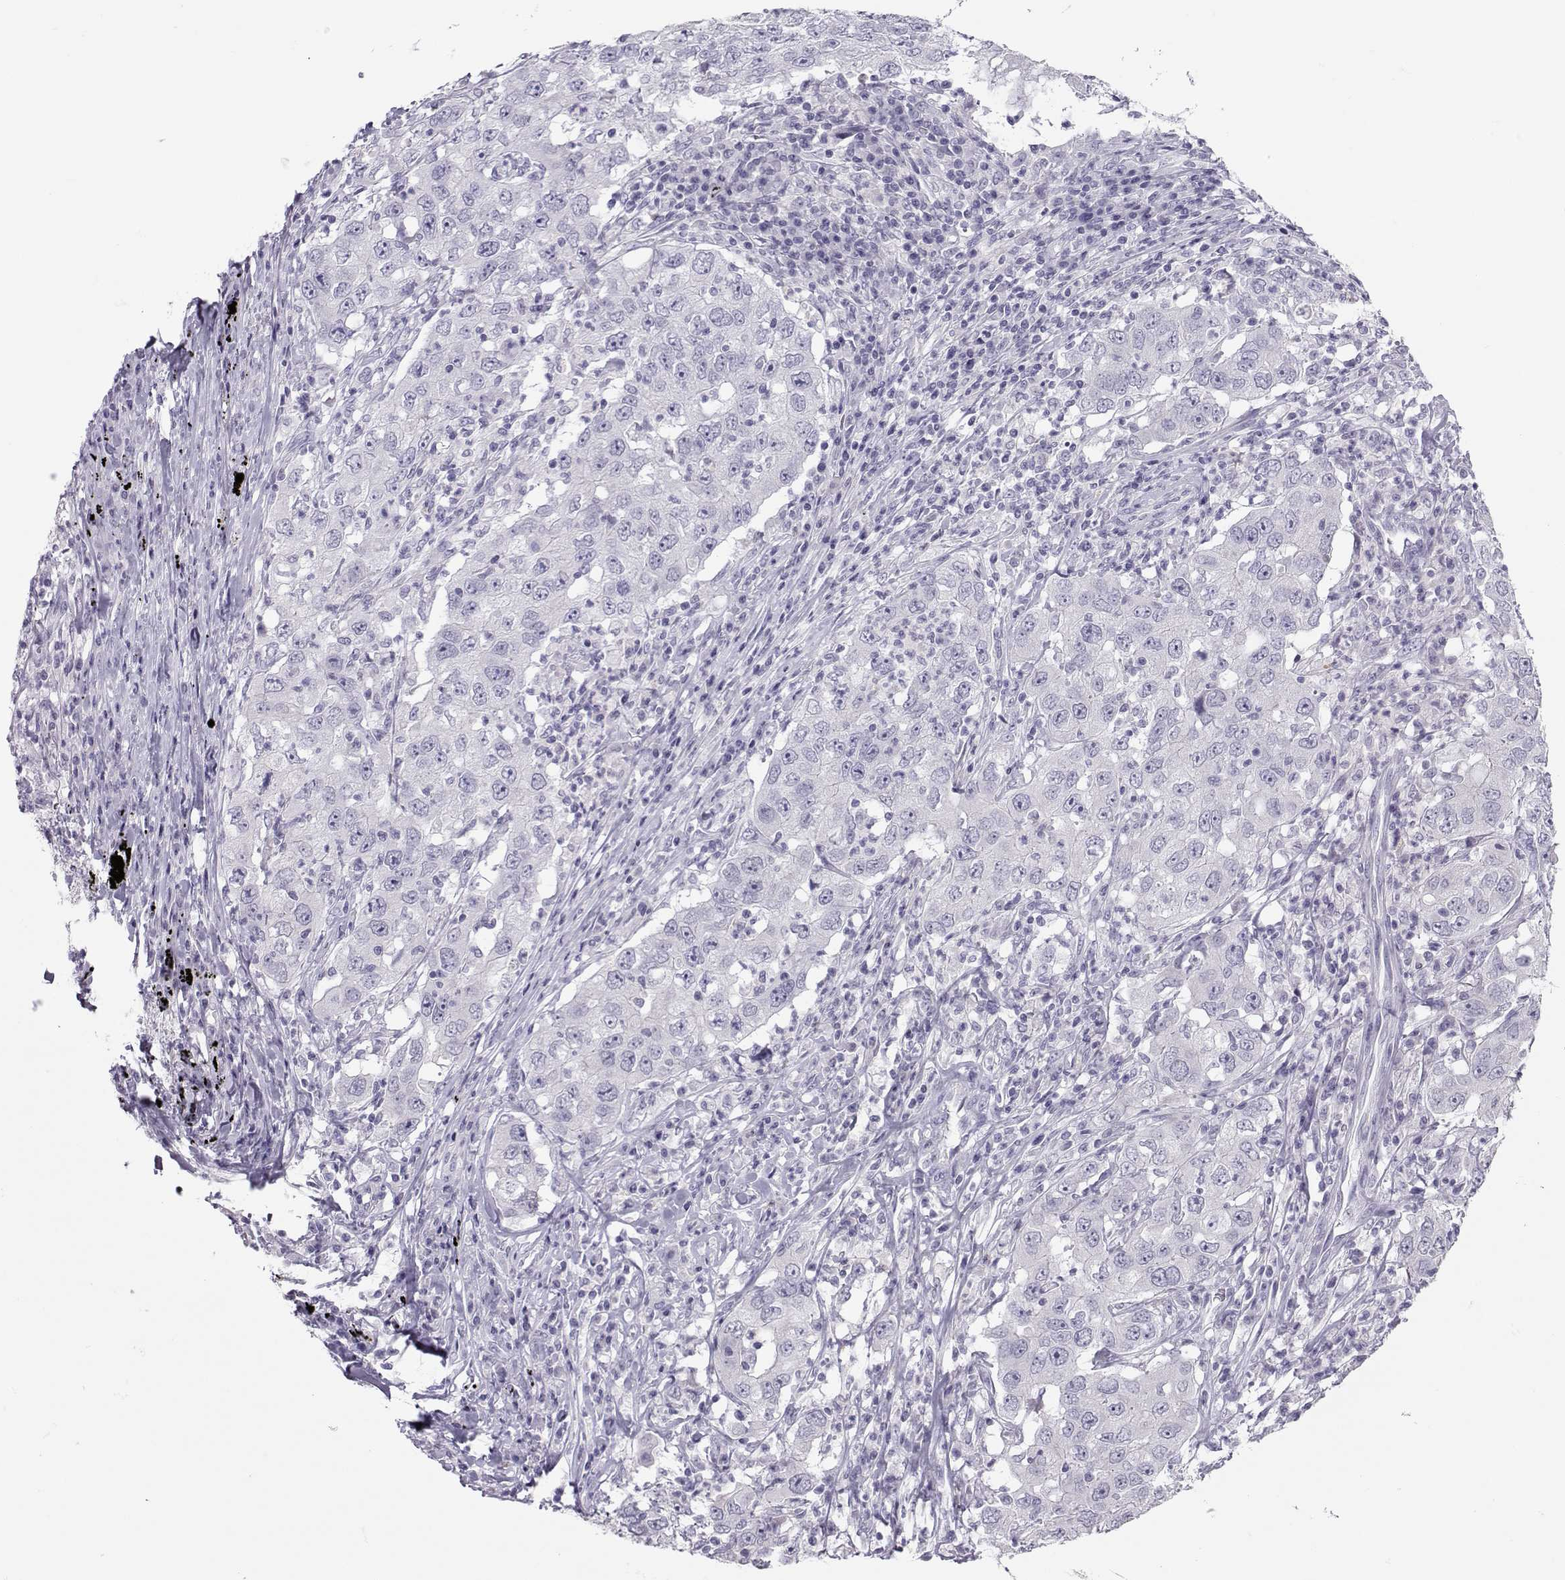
{"staining": {"intensity": "negative", "quantity": "none", "location": "none"}, "tissue": "lung cancer", "cell_type": "Tumor cells", "image_type": "cancer", "snomed": [{"axis": "morphology", "description": "Adenocarcinoma, NOS"}, {"axis": "topography", "description": "Lung"}], "caption": "Micrograph shows no protein staining in tumor cells of adenocarcinoma (lung) tissue.", "gene": "TRPM7", "patient": {"sex": "male", "age": 73}}